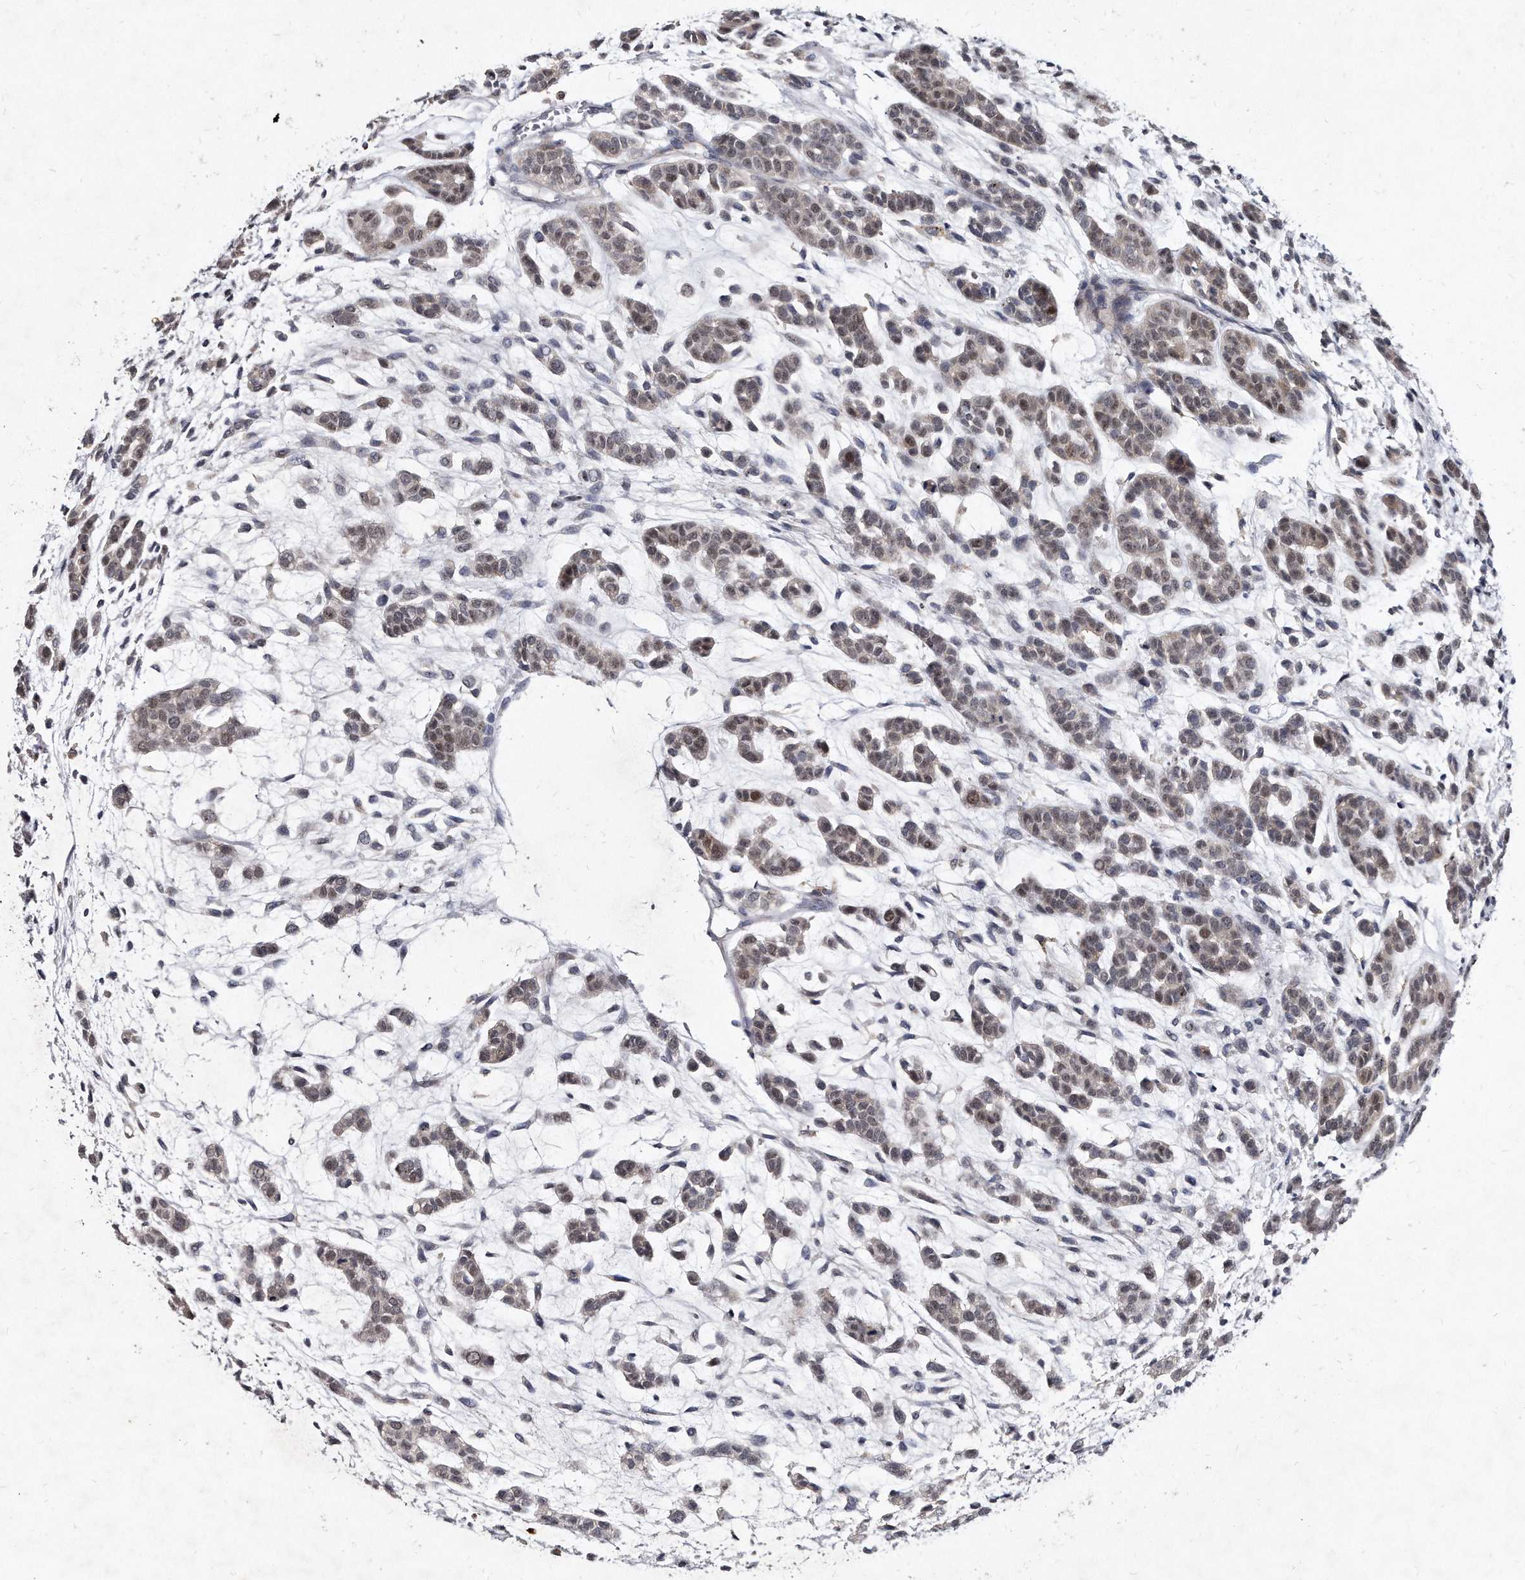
{"staining": {"intensity": "weak", "quantity": "25%-75%", "location": "cytoplasmic/membranous,nuclear"}, "tissue": "head and neck cancer", "cell_type": "Tumor cells", "image_type": "cancer", "snomed": [{"axis": "morphology", "description": "Adenocarcinoma, NOS"}, {"axis": "morphology", "description": "Adenoma, NOS"}, {"axis": "topography", "description": "Head-Neck"}], "caption": "Head and neck cancer stained with a brown dye demonstrates weak cytoplasmic/membranous and nuclear positive staining in approximately 25%-75% of tumor cells.", "gene": "KLHDC3", "patient": {"sex": "female", "age": 55}}